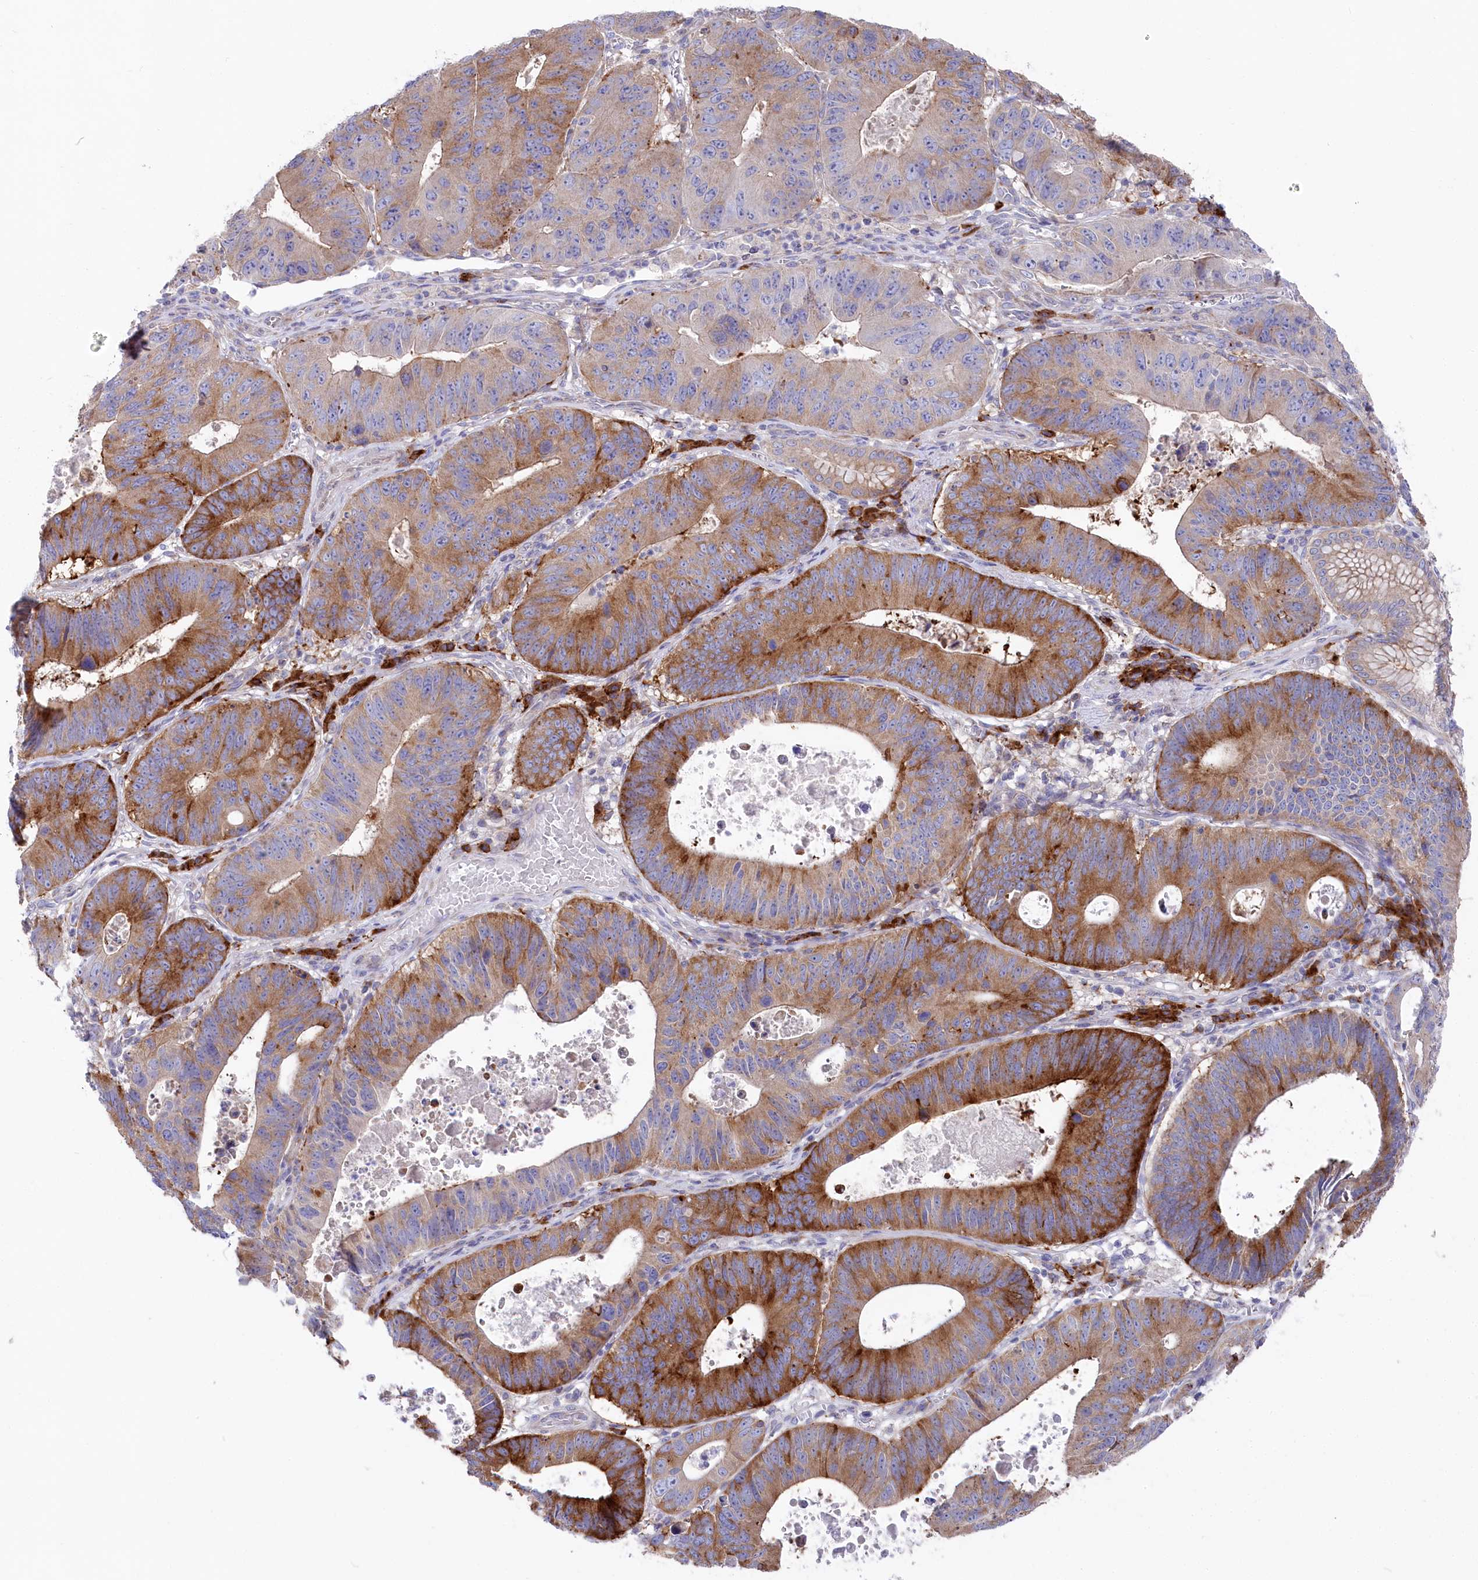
{"staining": {"intensity": "moderate", "quantity": ">75%", "location": "cytoplasmic/membranous"}, "tissue": "stomach cancer", "cell_type": "Tumor cells", "image_type": "cancer", "snomed": [{"axis": "morphology", "description": "Adenocarcinoma, NOS"}, {"axis": "topography", "description": "Stomach"}], "caption": "Human stomach cancer stained with a protein marker demonstrates moderate staining in tumor cells.", "gene": "POGLUT1", "patient": {"sex": "male", "age": 59}}